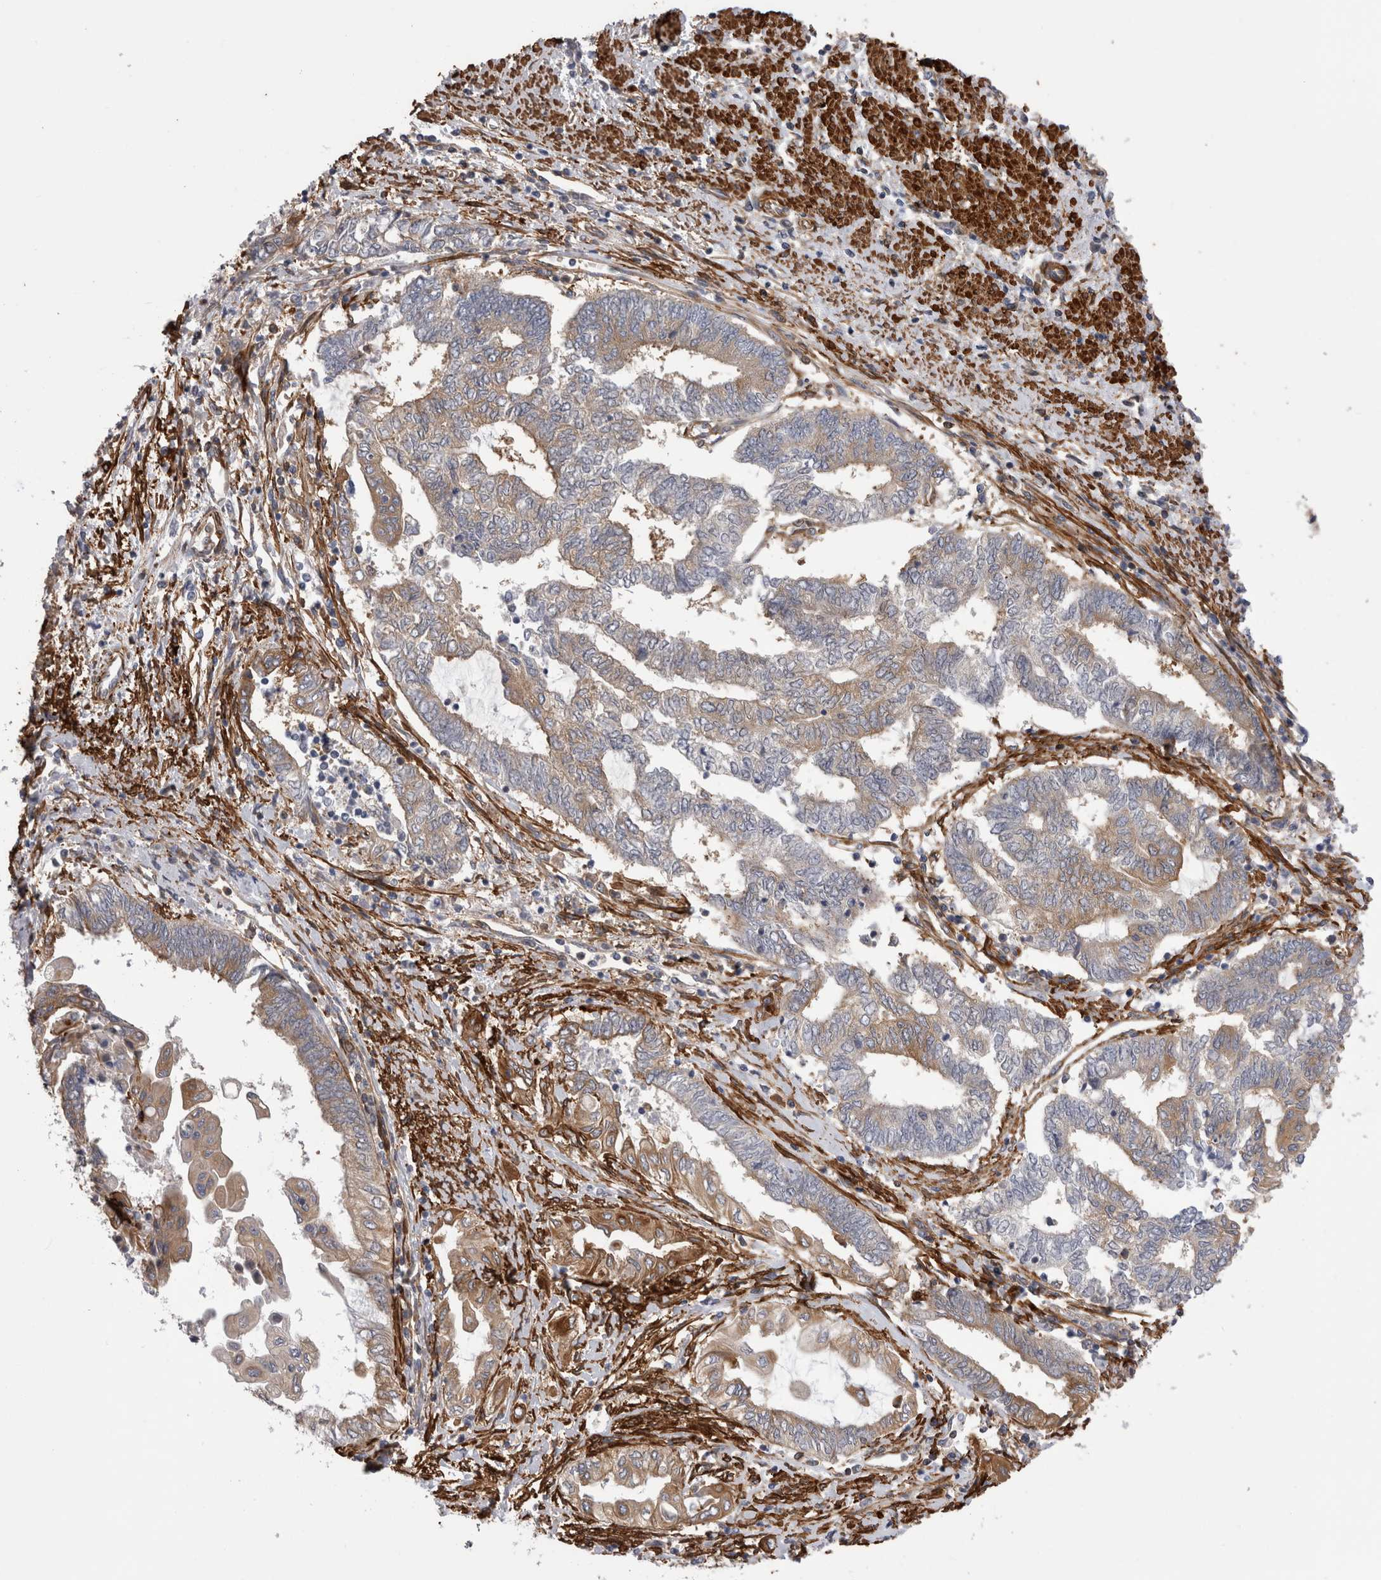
{"staining": {"intensity": "moderate", "quantity": "<25%", "location": "cytoplasmic/membranous"}, "tissue": "endometrial cancer", "cell_type": "Tumor cells", "image_type": "cancer", "snomed": [{"axis": "morphology", "description": "Adenocarcinoma, NOS"}, {"axis": "topography", "description": "Uterus"}, {"axis": "topography", "description": "Endometrium"}], "caption": "IHC micrograph of neoplastic tissue: endometrial cancer (adenocarcinoma) stained using immunohistochemistry exhibits low levels of moderate protein expression localized specifically in the cytoplasmic/membranous of tumor cells, appearing as a cytoplasmic/membranous brown color.", "gene": "EPRS1", "patient": {"sex": "female", "age": 70}}